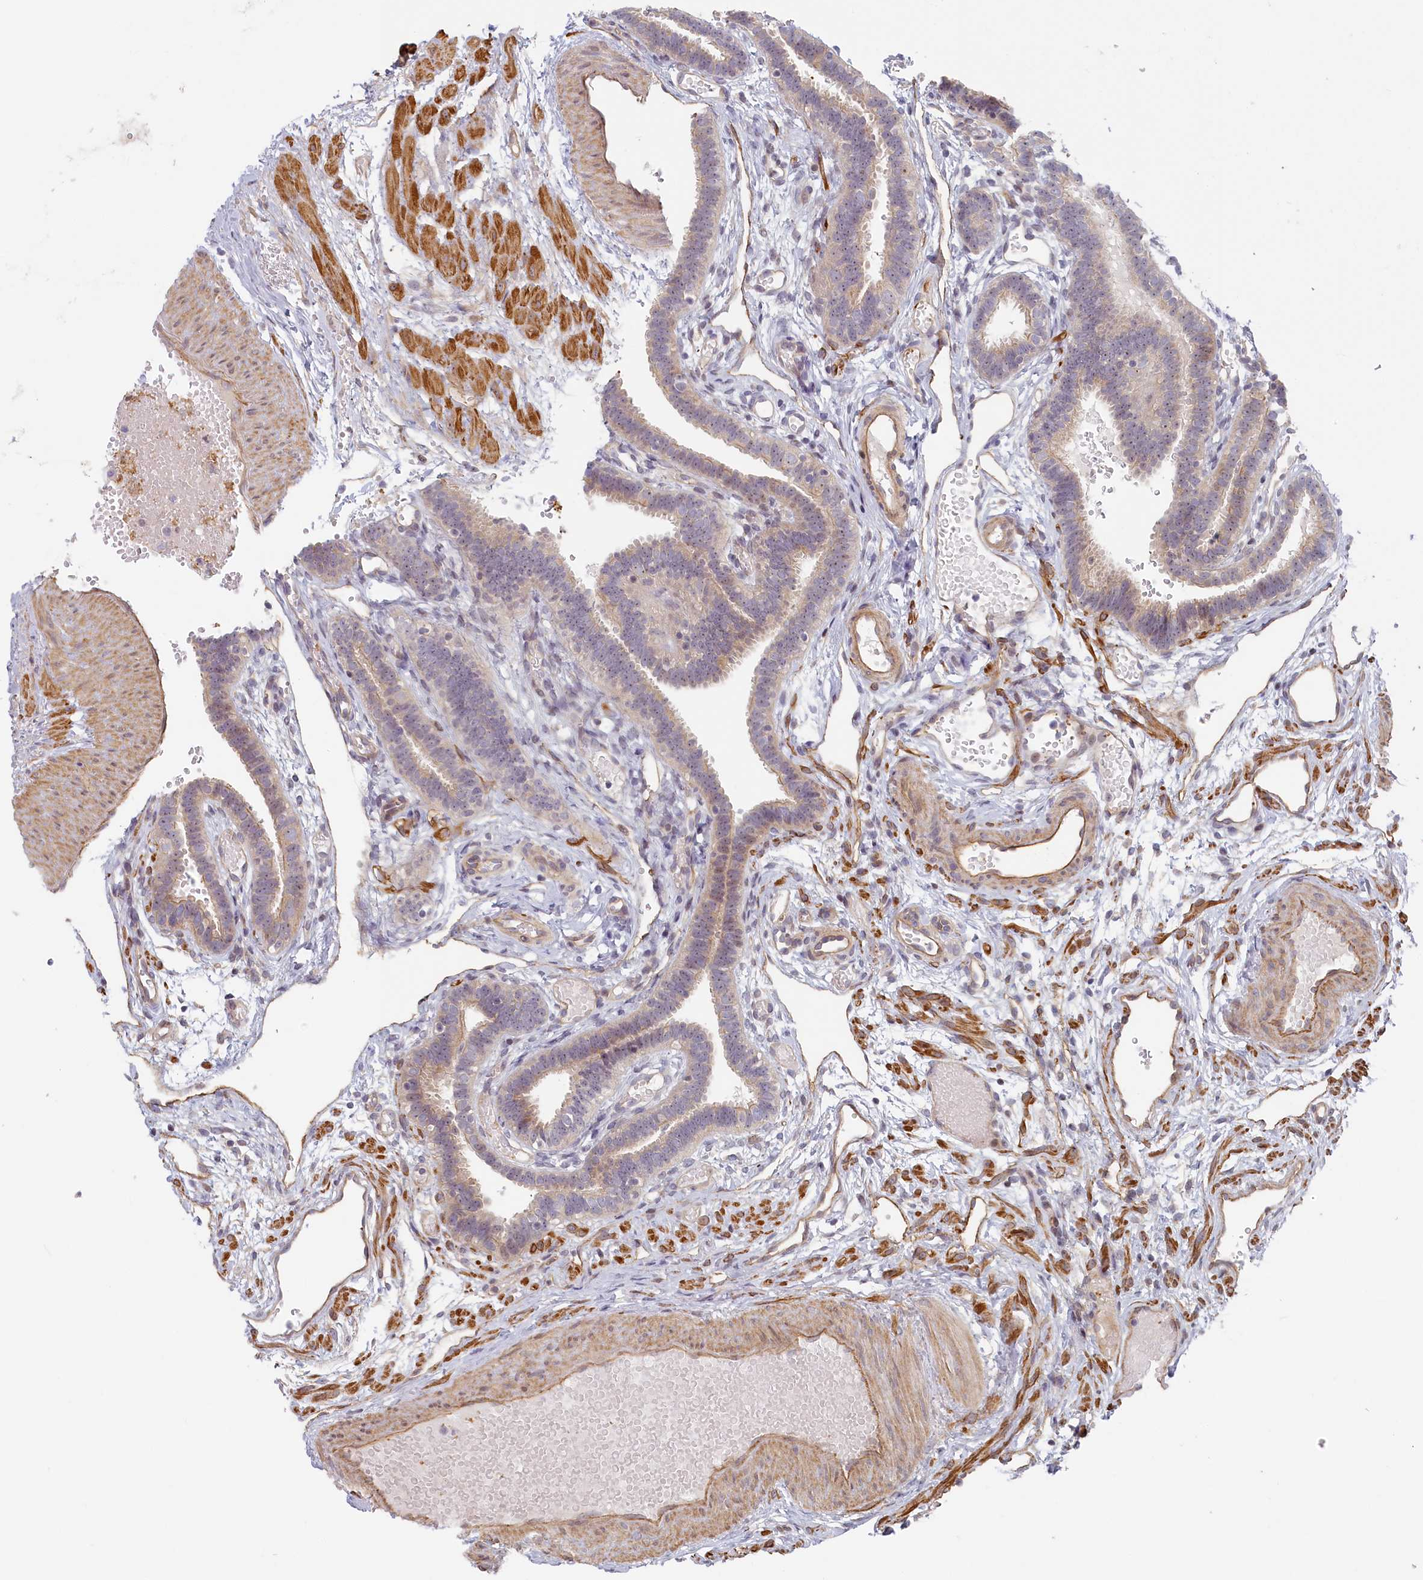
{"staining": {"intensity": "moderate", "quantity": "<25%", "location": "cytoplasmic/membranous,nuclear"}, "tissue": "fallopian tube", "cell_type": "Glandular cells", "image_type": "normal", "snomed": [{"axis": "morphology", "description": "Normal tissue, NOS"}, {"axis": "topography", "description": "Fallopian tube"}], "caption": "IHC photomicrograph of unremarkable fallopian tube: human fallopian tube stained using IHC reveals low levels of moderate protein expression localized specifically in the cytoplasmic/membranous,nuclear of glandular cells, appearing as a cytoplasmic/membranous,nuclear brown color.", "gene": "INTS4", "patient": {"sex": "female", "age": 37}}